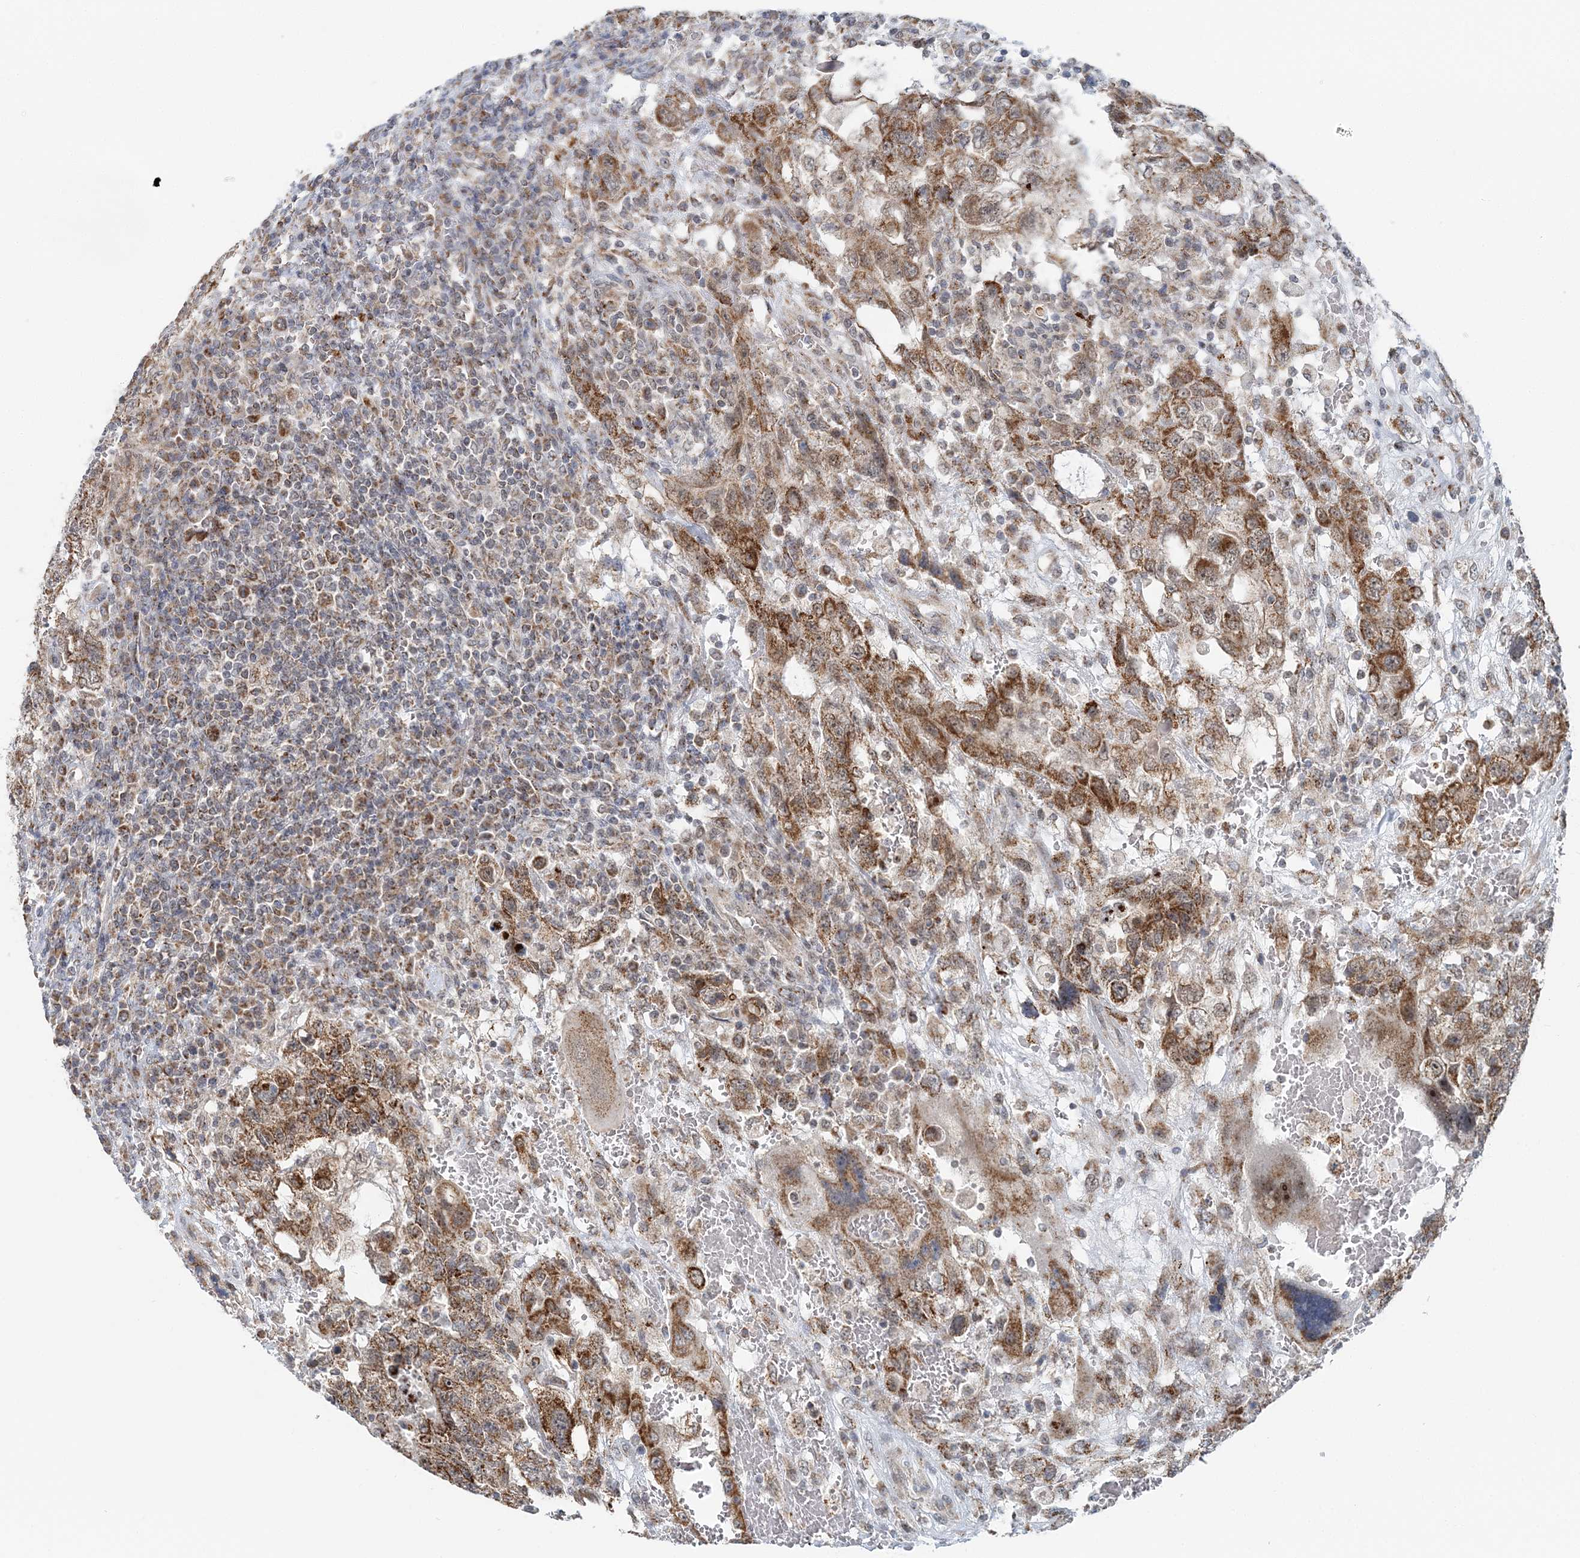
{"staining": {"intensity": "moderate", "quantity": ">75%", "location": "cytoplasmic/membranous"}, "tissue": "testis cancer", "cell_type": "Tumor cells", "image_type": "cancer", "snomed": [{"axis": "morphology", "description": "Carcinoma, Embryonal, NOS"}, {"axis": "topography", "description": "Testis"}], "caption": "Immunohistochemistry (IHC) of embryonal carcinoma (testis) exhibits medium levels of moderate cytoplasmic/membranous staining in approximately >75% of tumor cells.", "gene": "RNF150", "patient": {"sex": "male", "age": 26}}